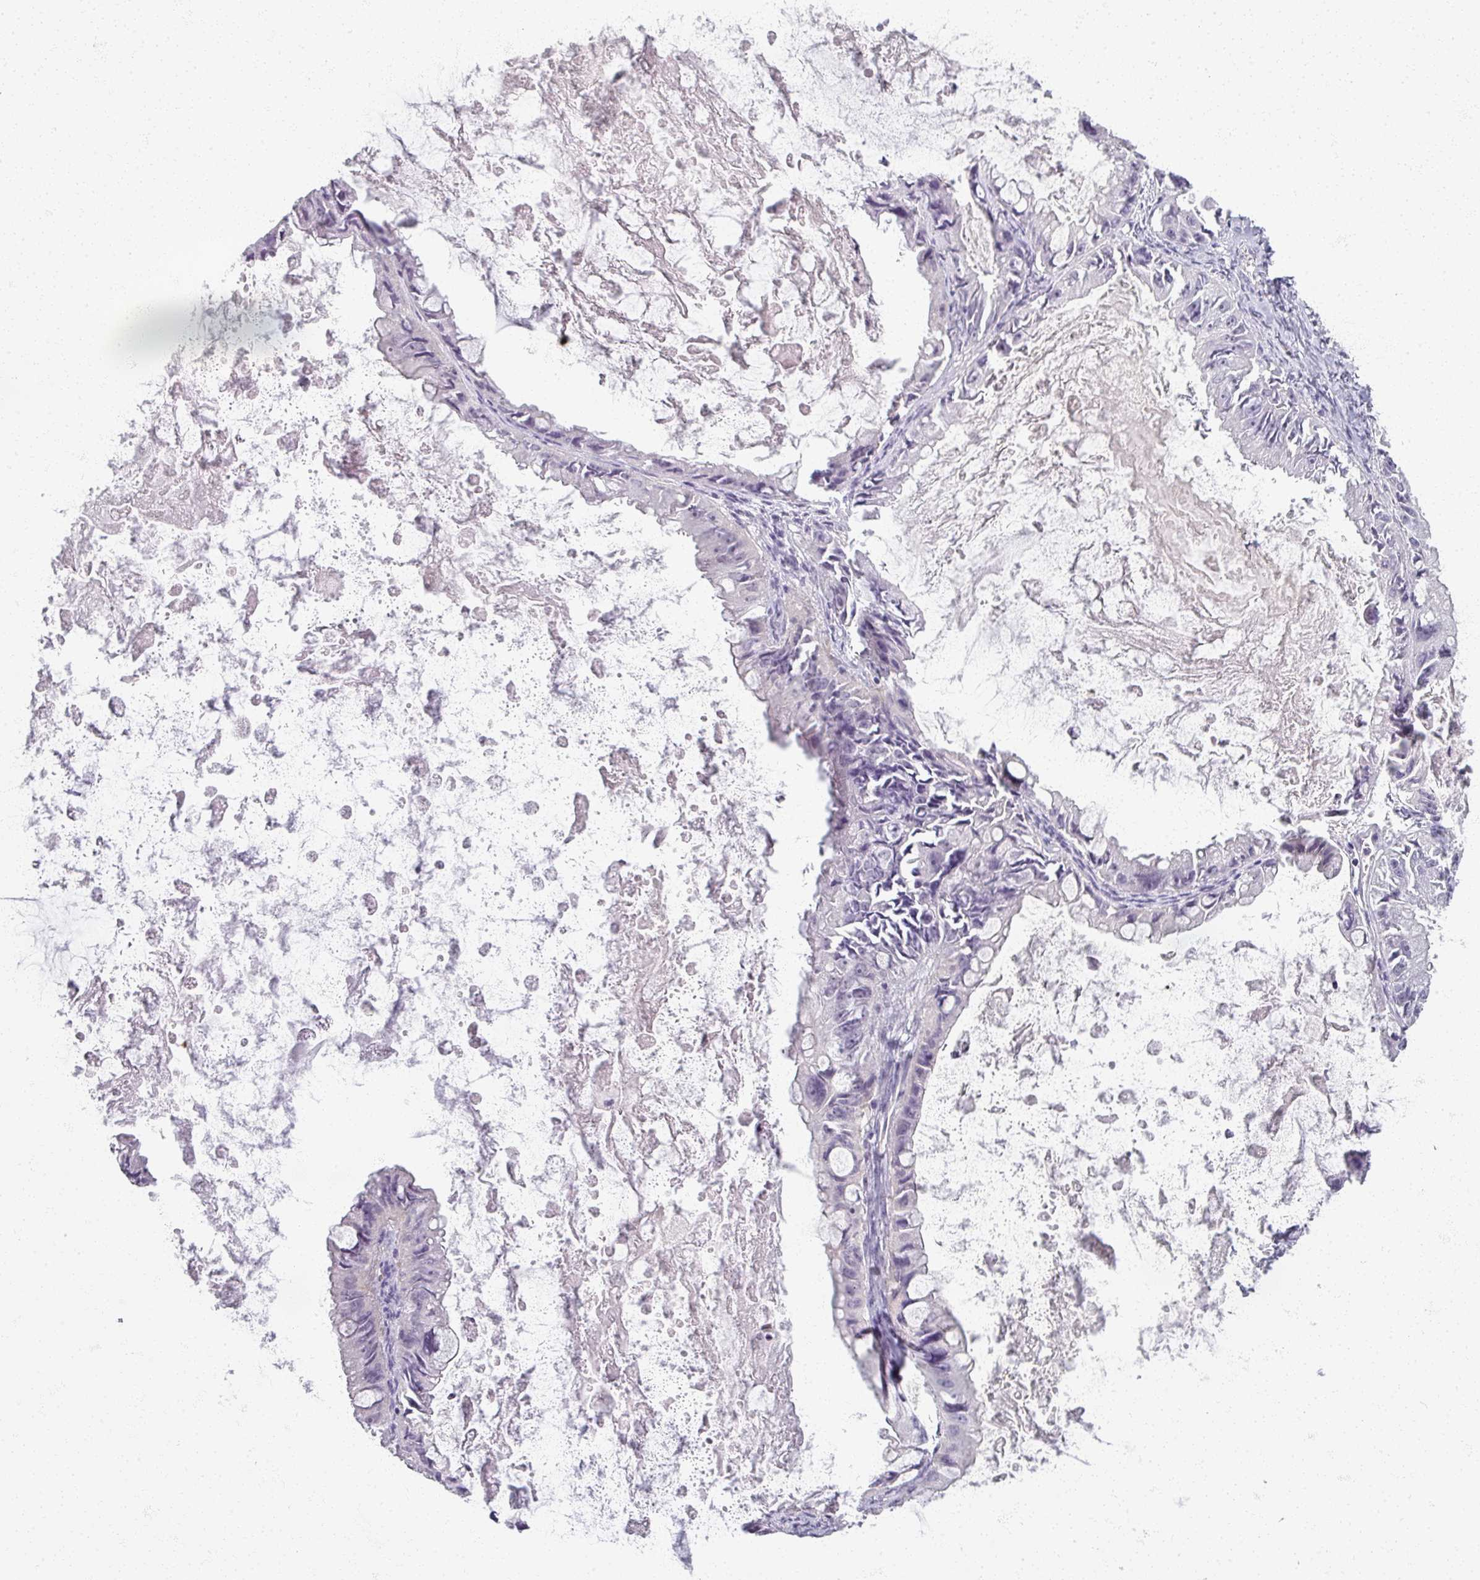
{"staining": {"intensity": "negative", "quantity": "none", "location": "none"}, "tissue": "ovarian cancer", "cell_type": "Tumor cells", "image_type": "cancer", "snomed": [{"axis": "morphology", "description": "Cystadenocarcinoma, mucinous, NOS"}, {"axis": "topography", "description": "Ovary"}], "caption": "Immunohistochemical staining of human ovarian cancer (mucinous cystadenocarcinoma) reveals no significant positivity in tumor cells.", "gene": "RFPL2", "patient": {"sex": "female", "age": 61}}